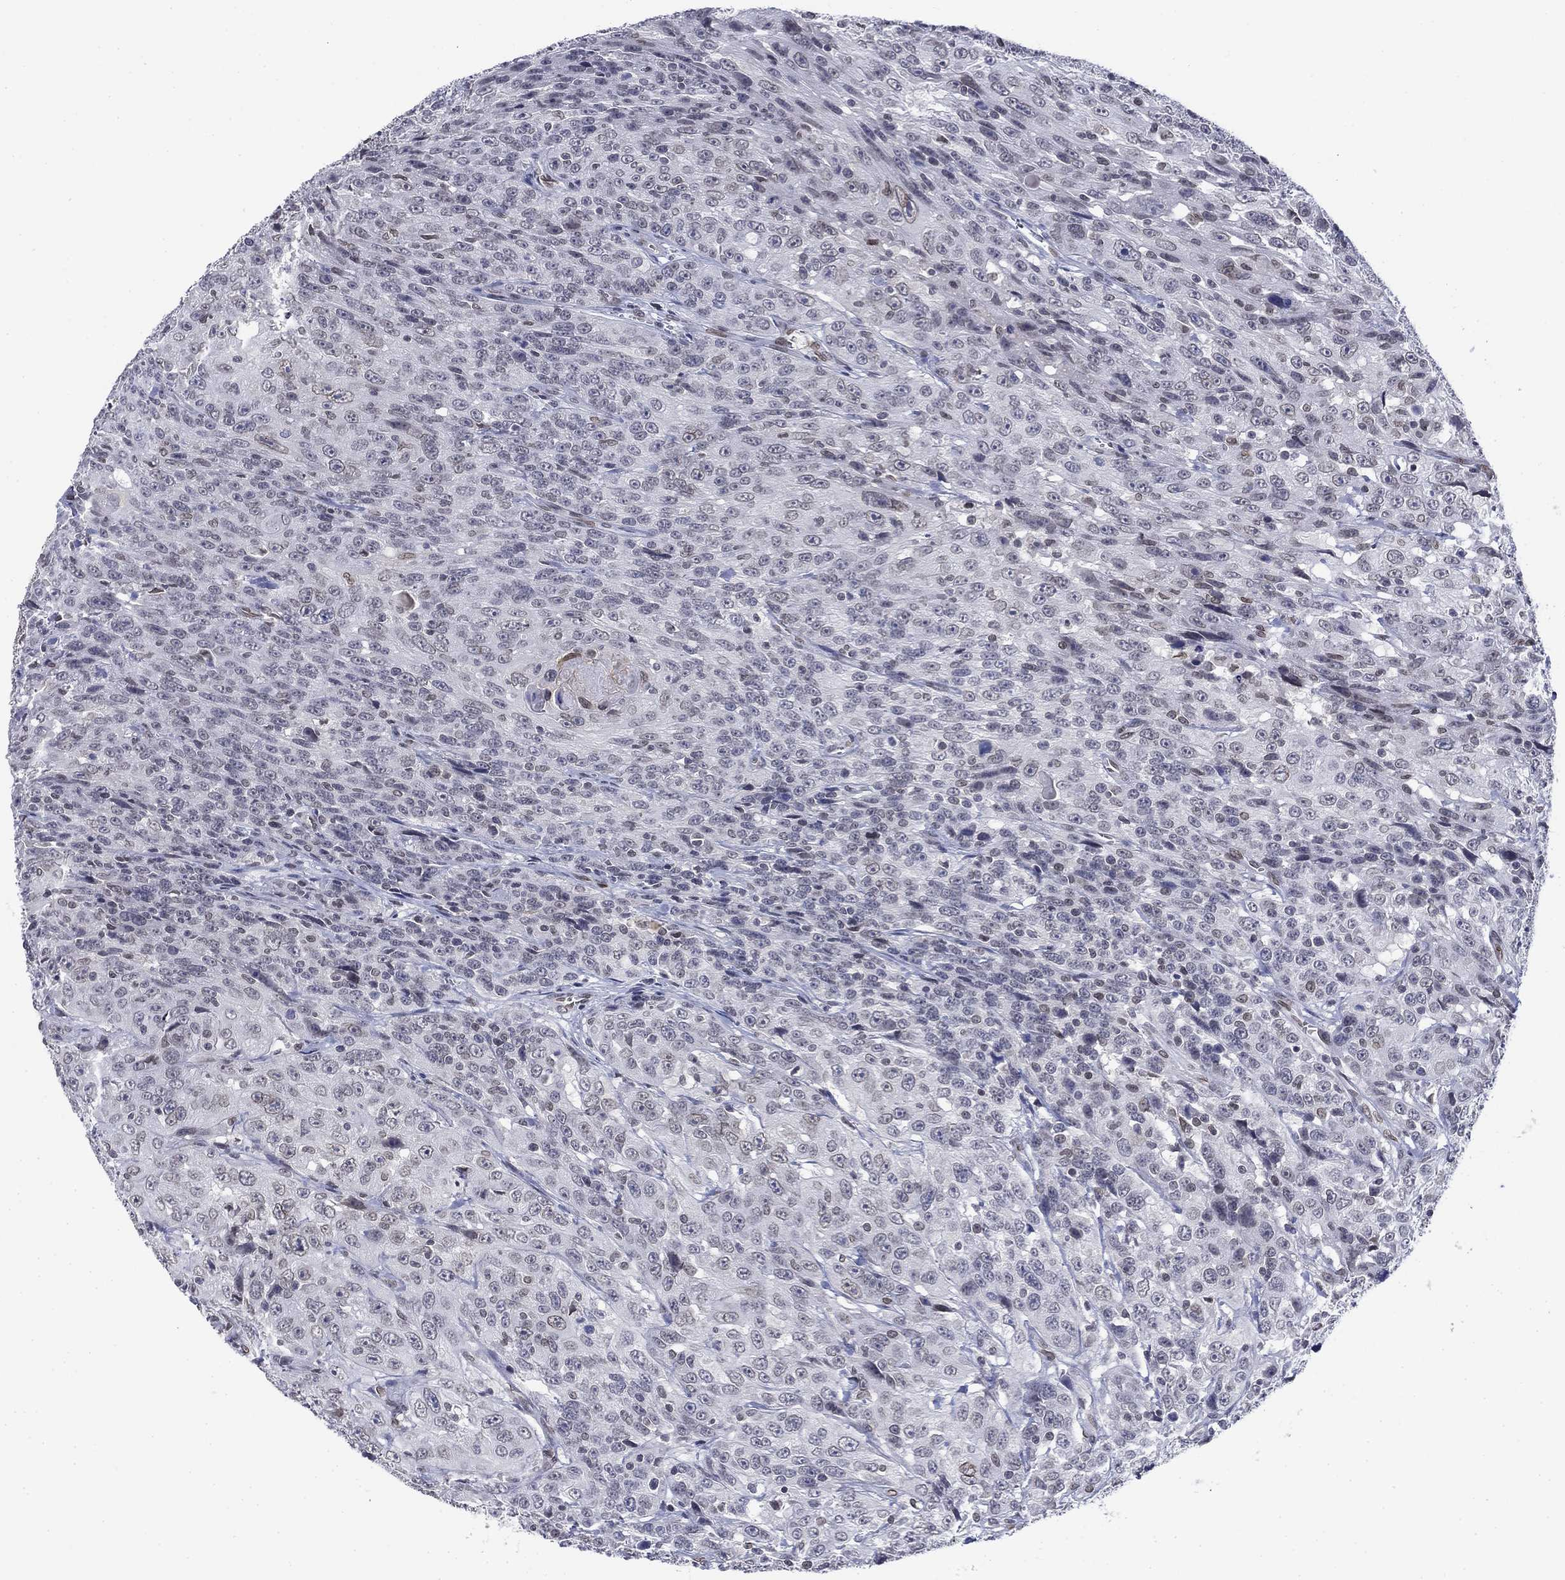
{"staining": {"intensity": "moderate", "quantity": "<25%", "location": "cytoplasmic/membranous,nuclear"}, "tissue": "urothelial cancer", "cell_type": "Tumor cells", "image_type": "cancer", "snomed": [{"axis": "morphology", "description": "Urothelial carcinoma, NOS"}, {"axis": "morphology", "description": "Urothelial carcinoma, High grade"}, {"axis": "topography", "description": "Urinary bladder"}], "caption": "Protein staining by IHC demonstrates moderate cytoplasmic/membranous and nuclear positivity in approximately <25% of tumor cells in transitional cell carcinoma. (DAB IHC with brightfield microscopy, high magnification).", "gene": "TOR1AIP1", "patient": {"sex": "female", "age": 73}}